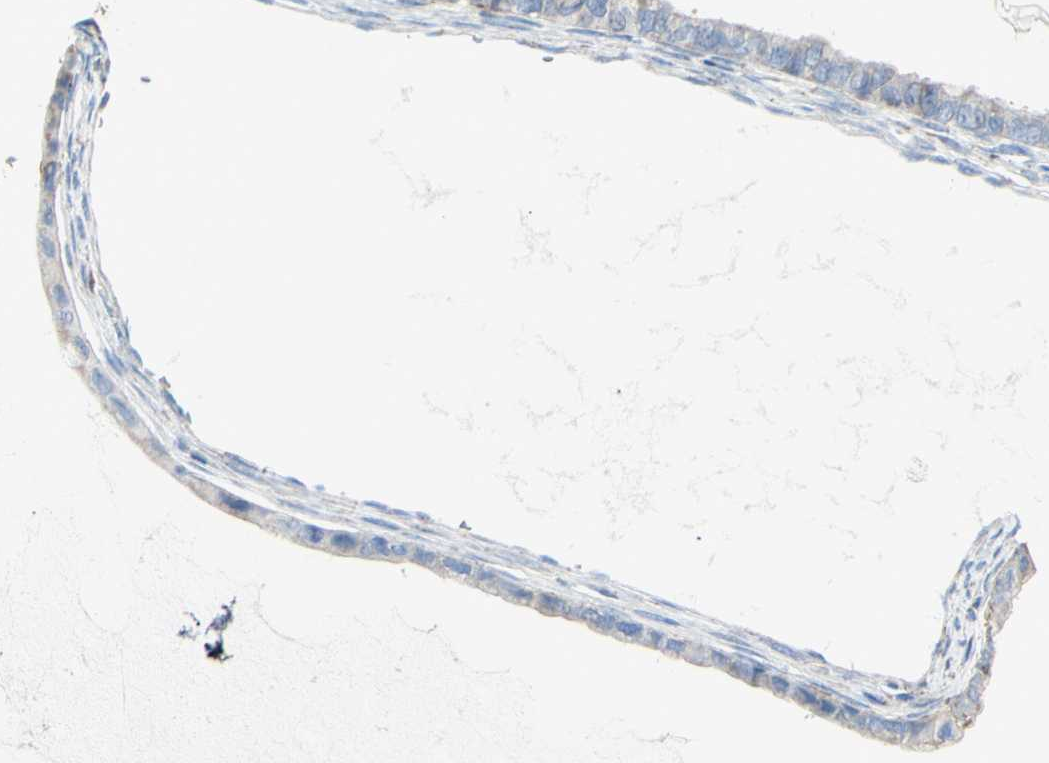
{"staining": {"intensity": "weak", "quantity": ">75%", "location": "cytoplasmic/membranous"}, "tissue": "ovarian cancer", "cell_type": "Tumor cells", "image_type": "cancer", "snomed": [{"axis": "morphology", "description": "Cystadenocarcinoma, mucinous, NOS"}, {"axis": "topography", "description": "Ovary"}], "caption": "This is an image of IHC staining of ovarian cancer, which shows weak staining in the cytoplasmic/membranous of tumor cells.", "gene": "CMKLR2", "patient": {"sex": "female", "age": 80}}